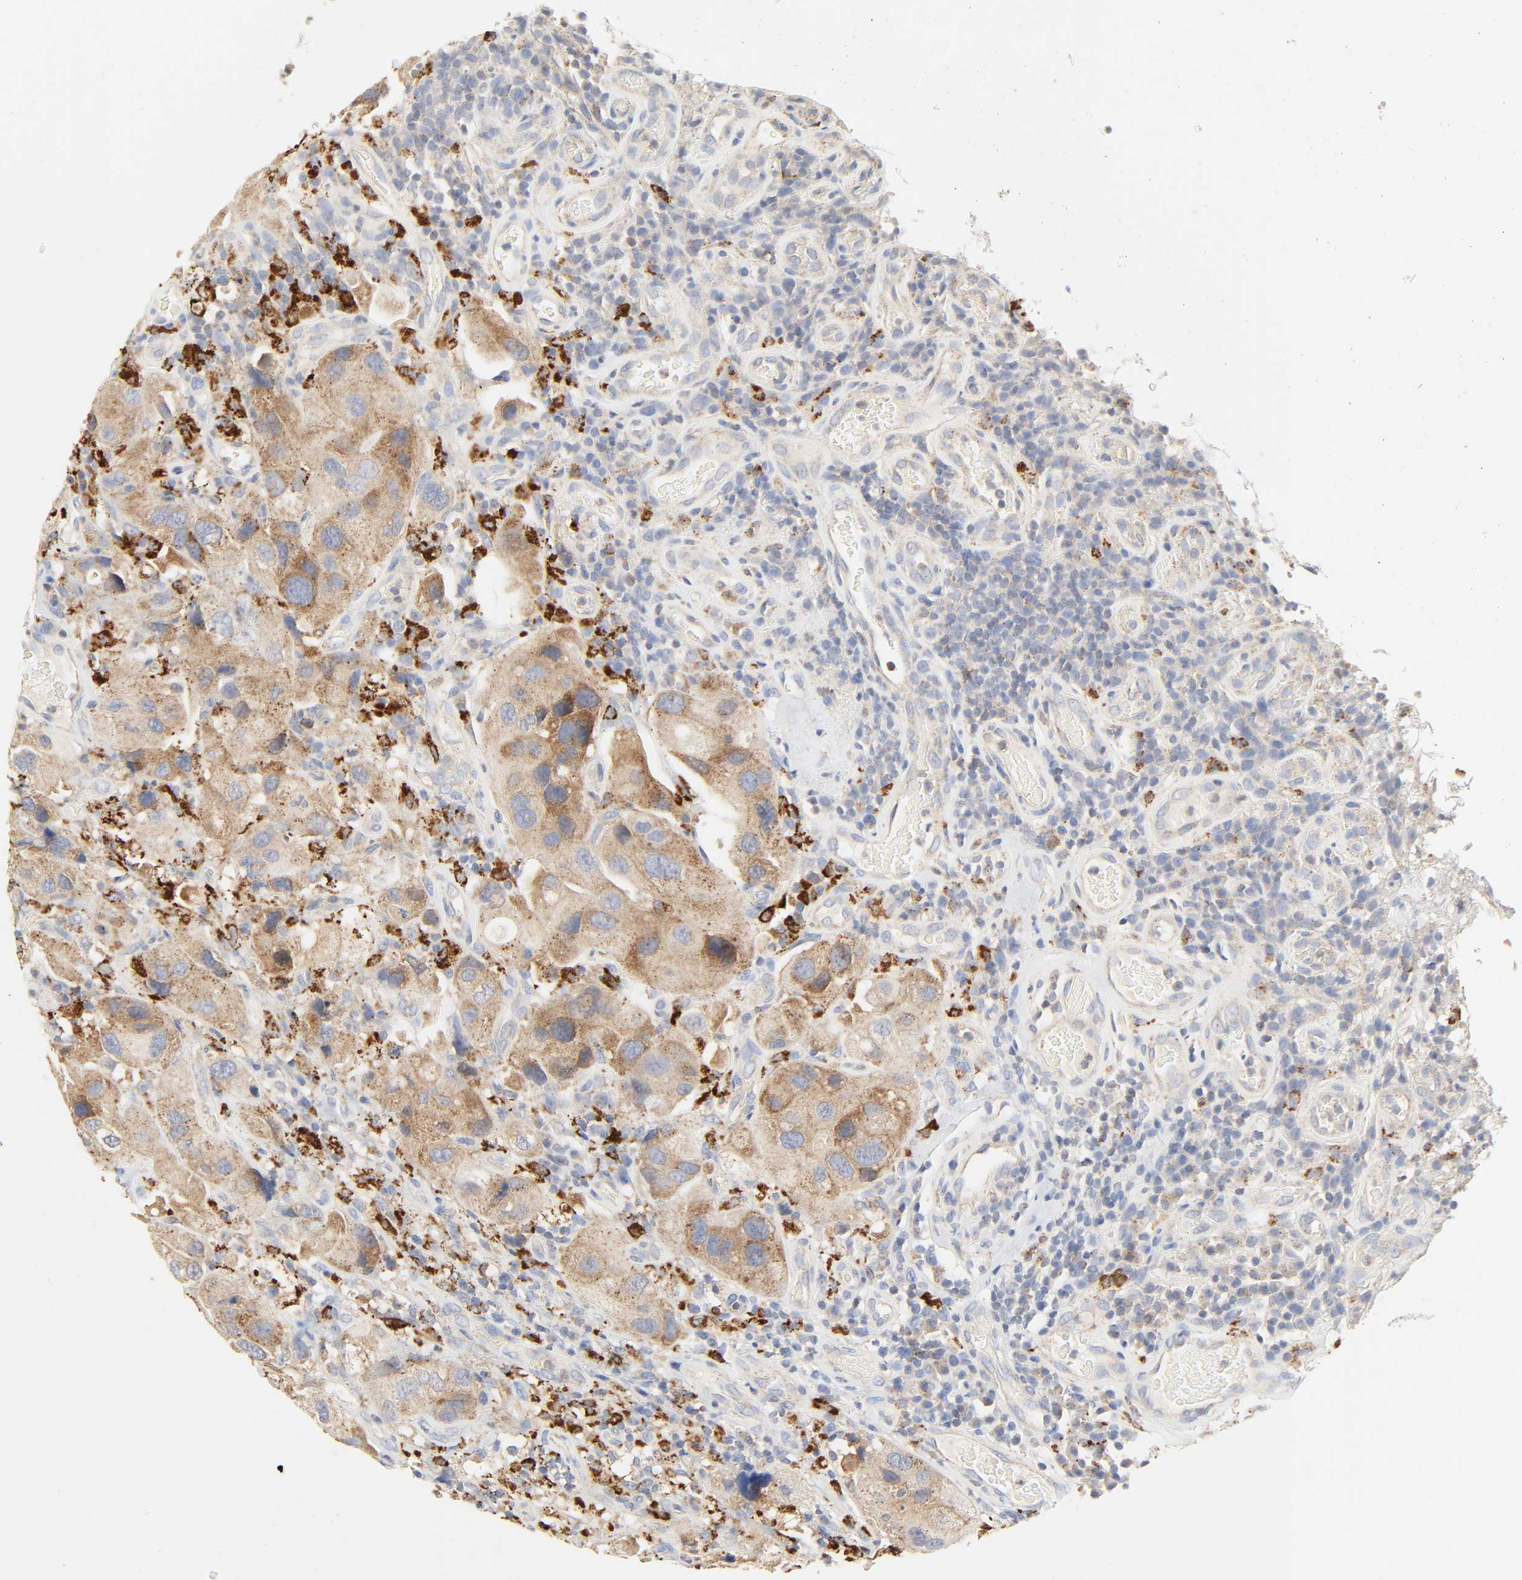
{"staining": {"intensity": "moderate", "quantity": ">75%", "location": "cytoplasmic/membranous"}, "tissue": "urothelial cancer", "cell_type": "Tumor cells", "image_type": "cancer", "snomed": [{"axis": "morphology", "description": "Urothelial carcinoma, High grade"}, {"axis": "topography", "description": "Urinary bladder"}], "caption": "Tumor cells exhibit medium levels of moderate cytoplasmic/membranous positivity in about >75% of cells in human urothelial carcinoma (high-grade). The staining is performed using DAB (3,3'-diaminobenzidine) brown chromogen to label protein expression. The nuclei are counter-stained blue using hematoxylin.", "gene": "CAMK2A", "patient": {"sex": "female", "age": 64}}